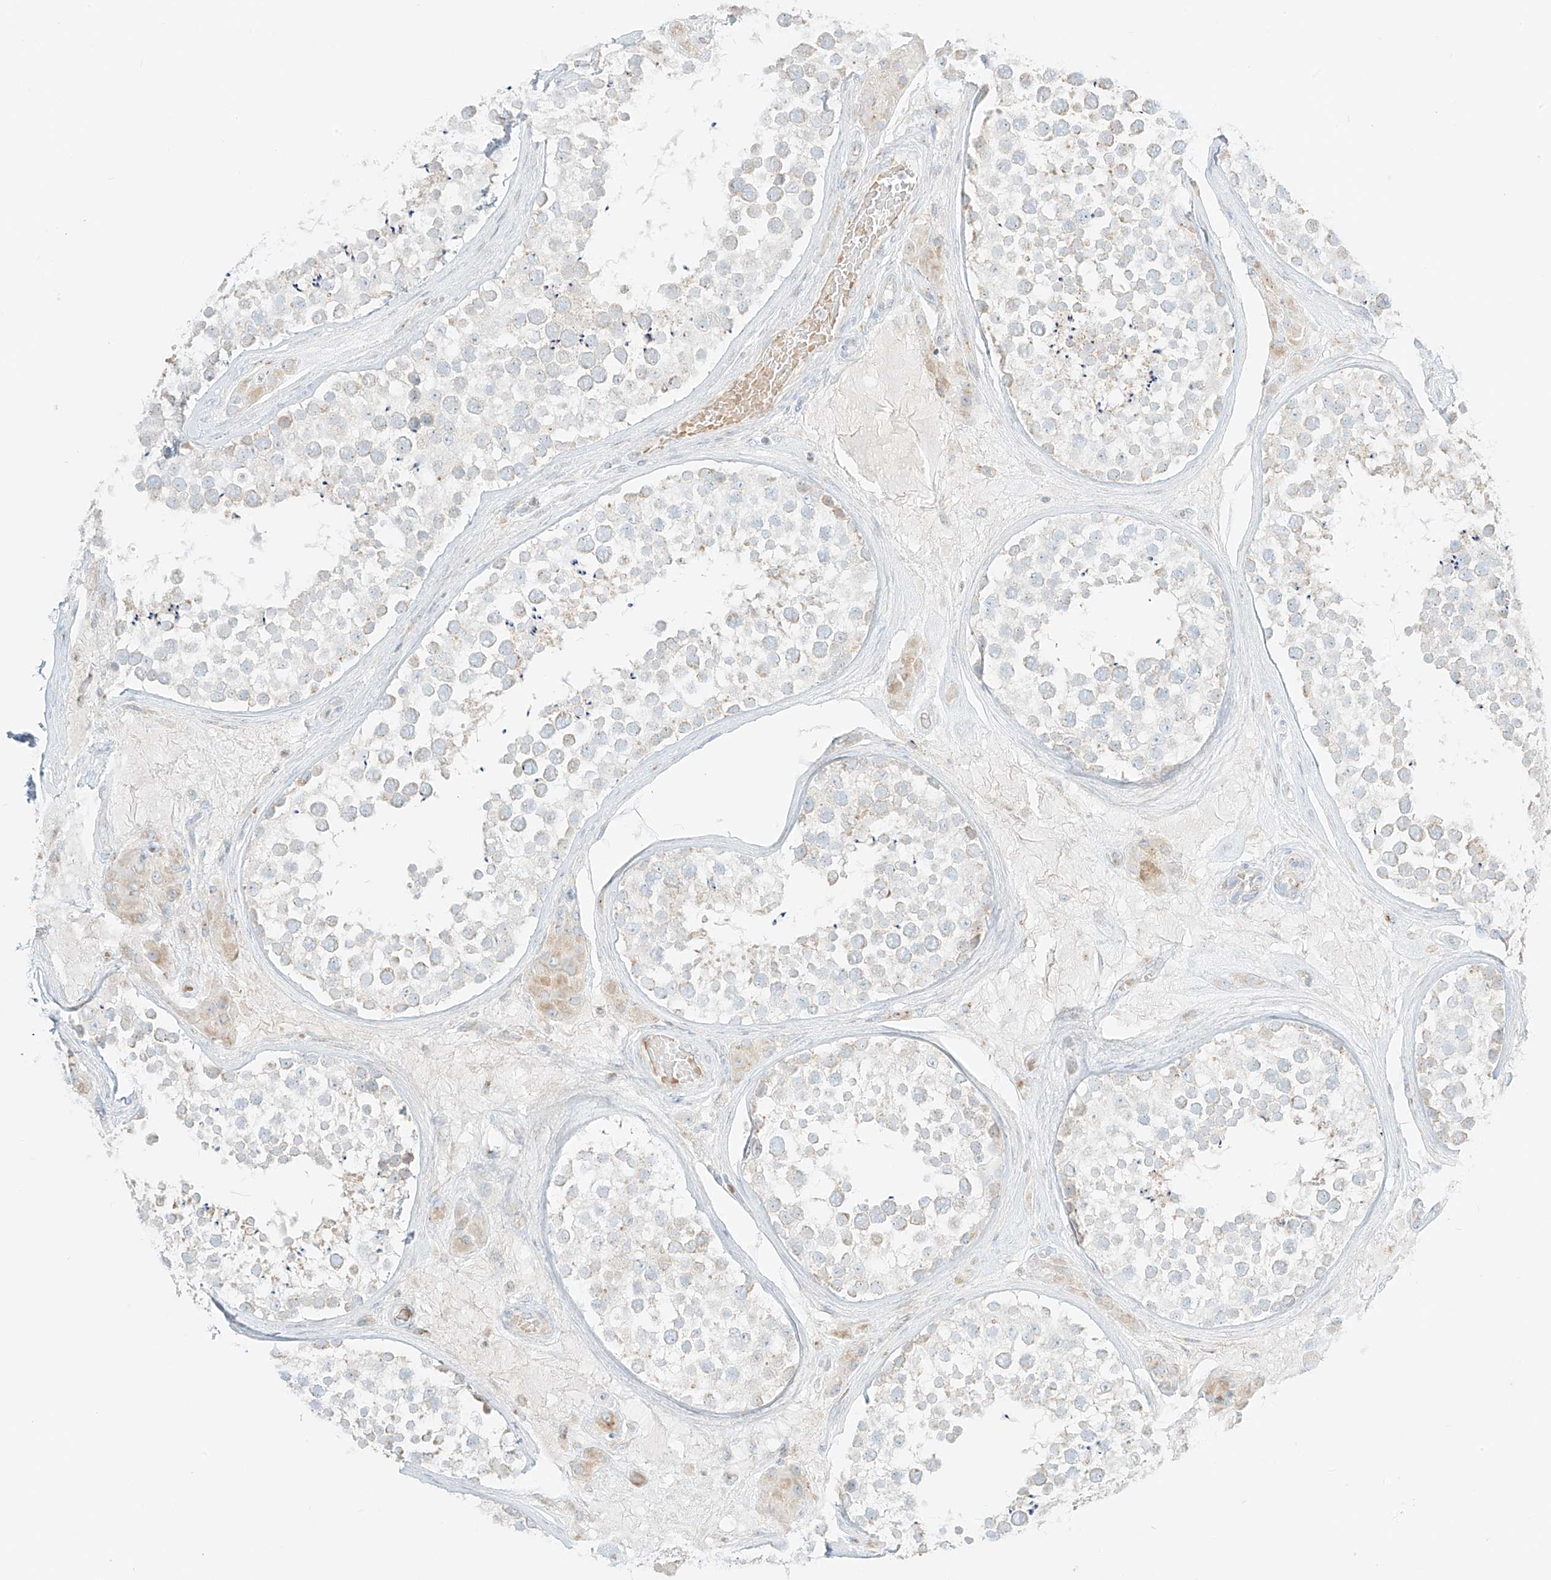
{"staining": {"intensity": "weak", "quantity": "25%-75%", "location": "cytoplasmic/membranous"}, "tissue": "testis", "cell_type": "Cells in seminiferous ducts", "image_type": "normal", "snomed": [{"axis": "morphology", "description": "Normal tissue, NOS"}, {"axis": "topography", "description": "Testis"}], "caption": "This photomicrograph demonstrates normal testis stained with immunohistochemistry (IHC) to label a protein in brown. The cytoplasmic/membranous of cells in seminiferous ducts show weak positivity for the protein. Nuclei are counter-stained blue.", "gene": "TMEM87B", "patient": {"sex": "male", "age": 46}}